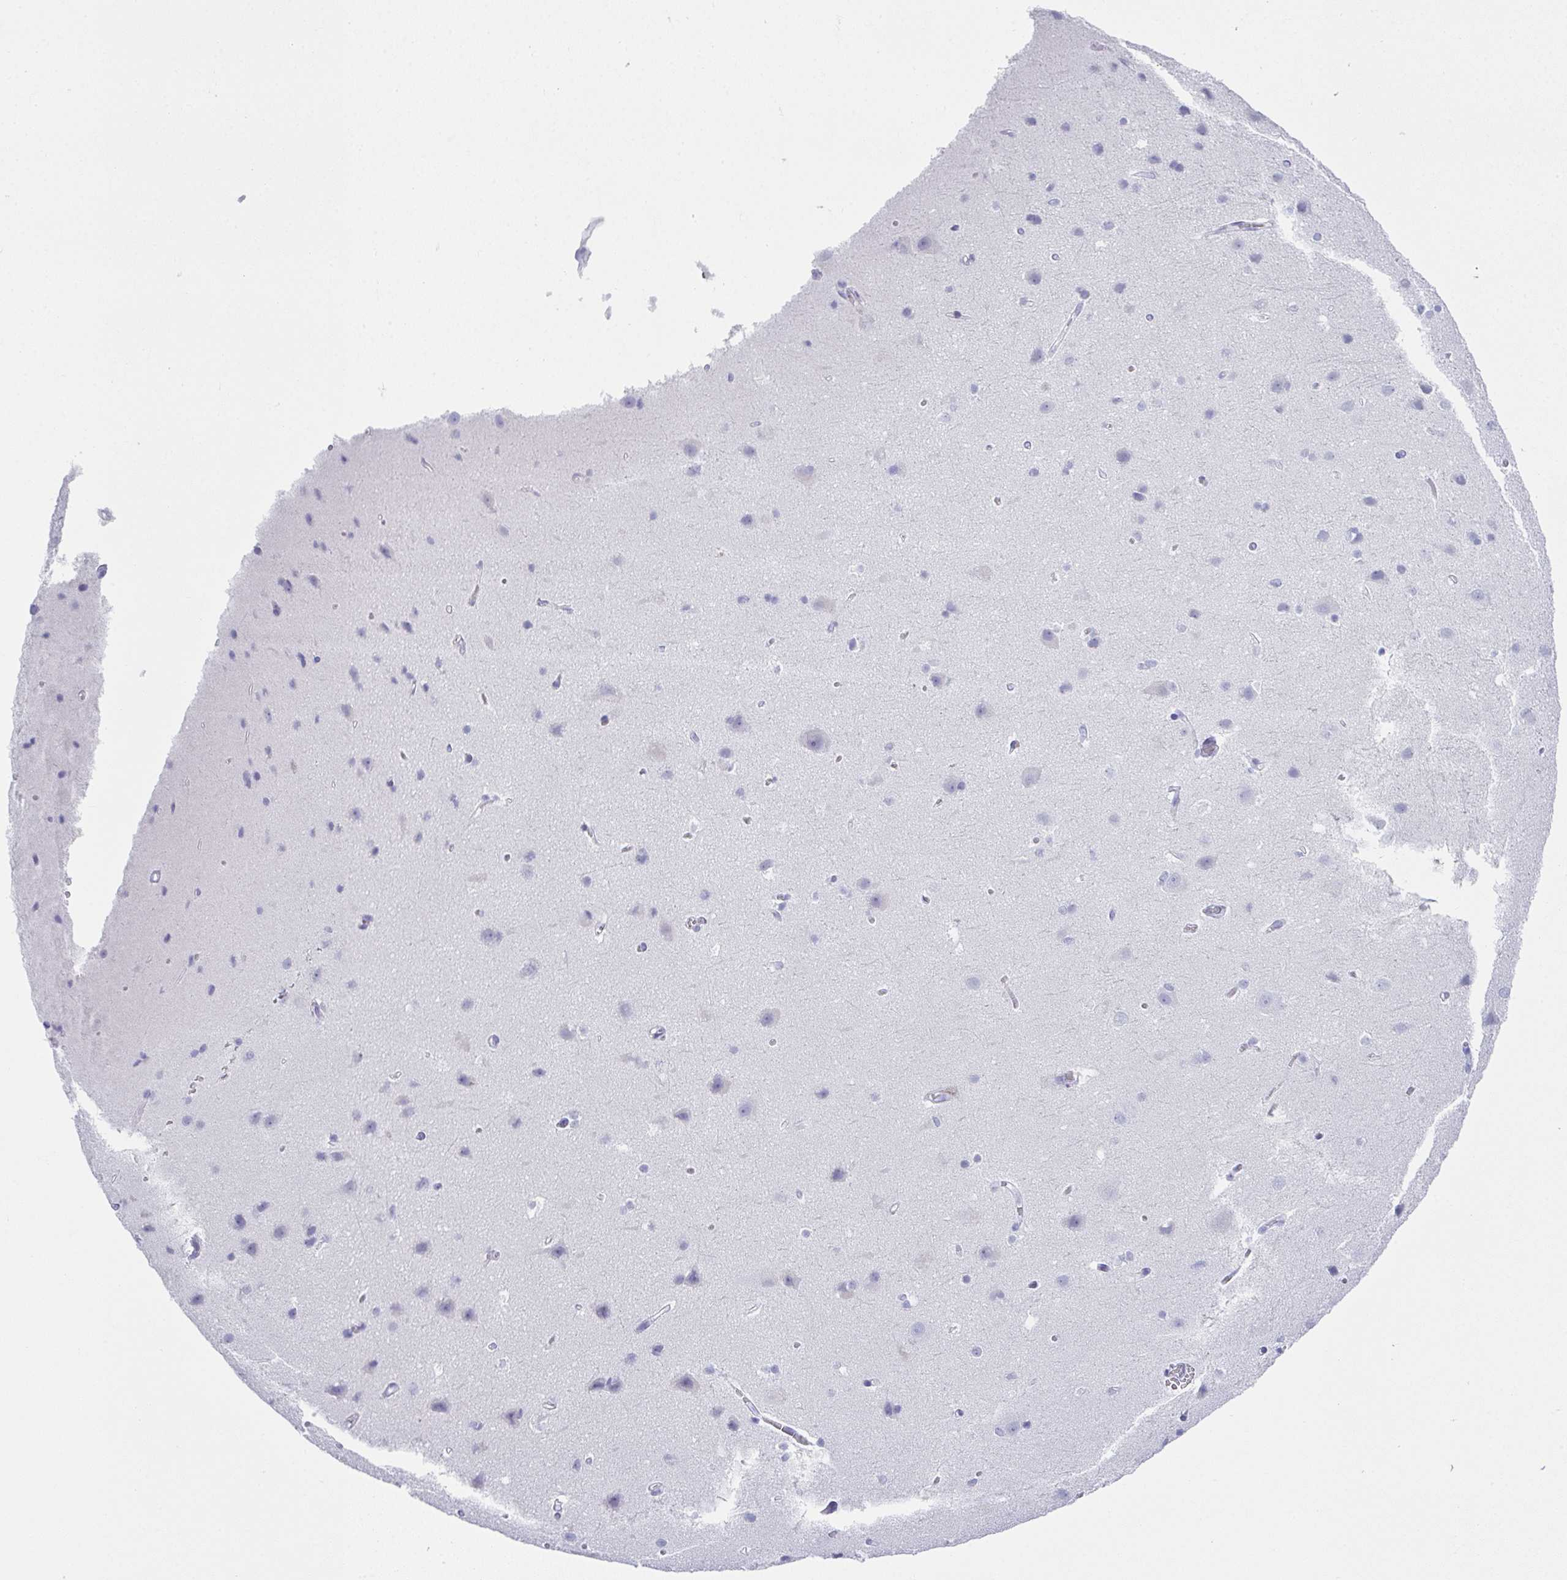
{"staining": {"intensity": "negative", "quantity": "none", "location": "none"}, "tissue": "cerebral cortex", "cell_type": "Endothelial cells", "image_type": "normal", "snomed": [{"axis": "morphology", "description": "Normal tissue, NOS"}, {"axis": "topography", "description": "Cerebral cortex"}], "caption": "IHC micrograph of normal cerebral cortex stained for a protein (brown), which demonstrates no expression in endothelial cells.", "gene": "SYCP1", "patient": {"sex": "male", "age": 37}}